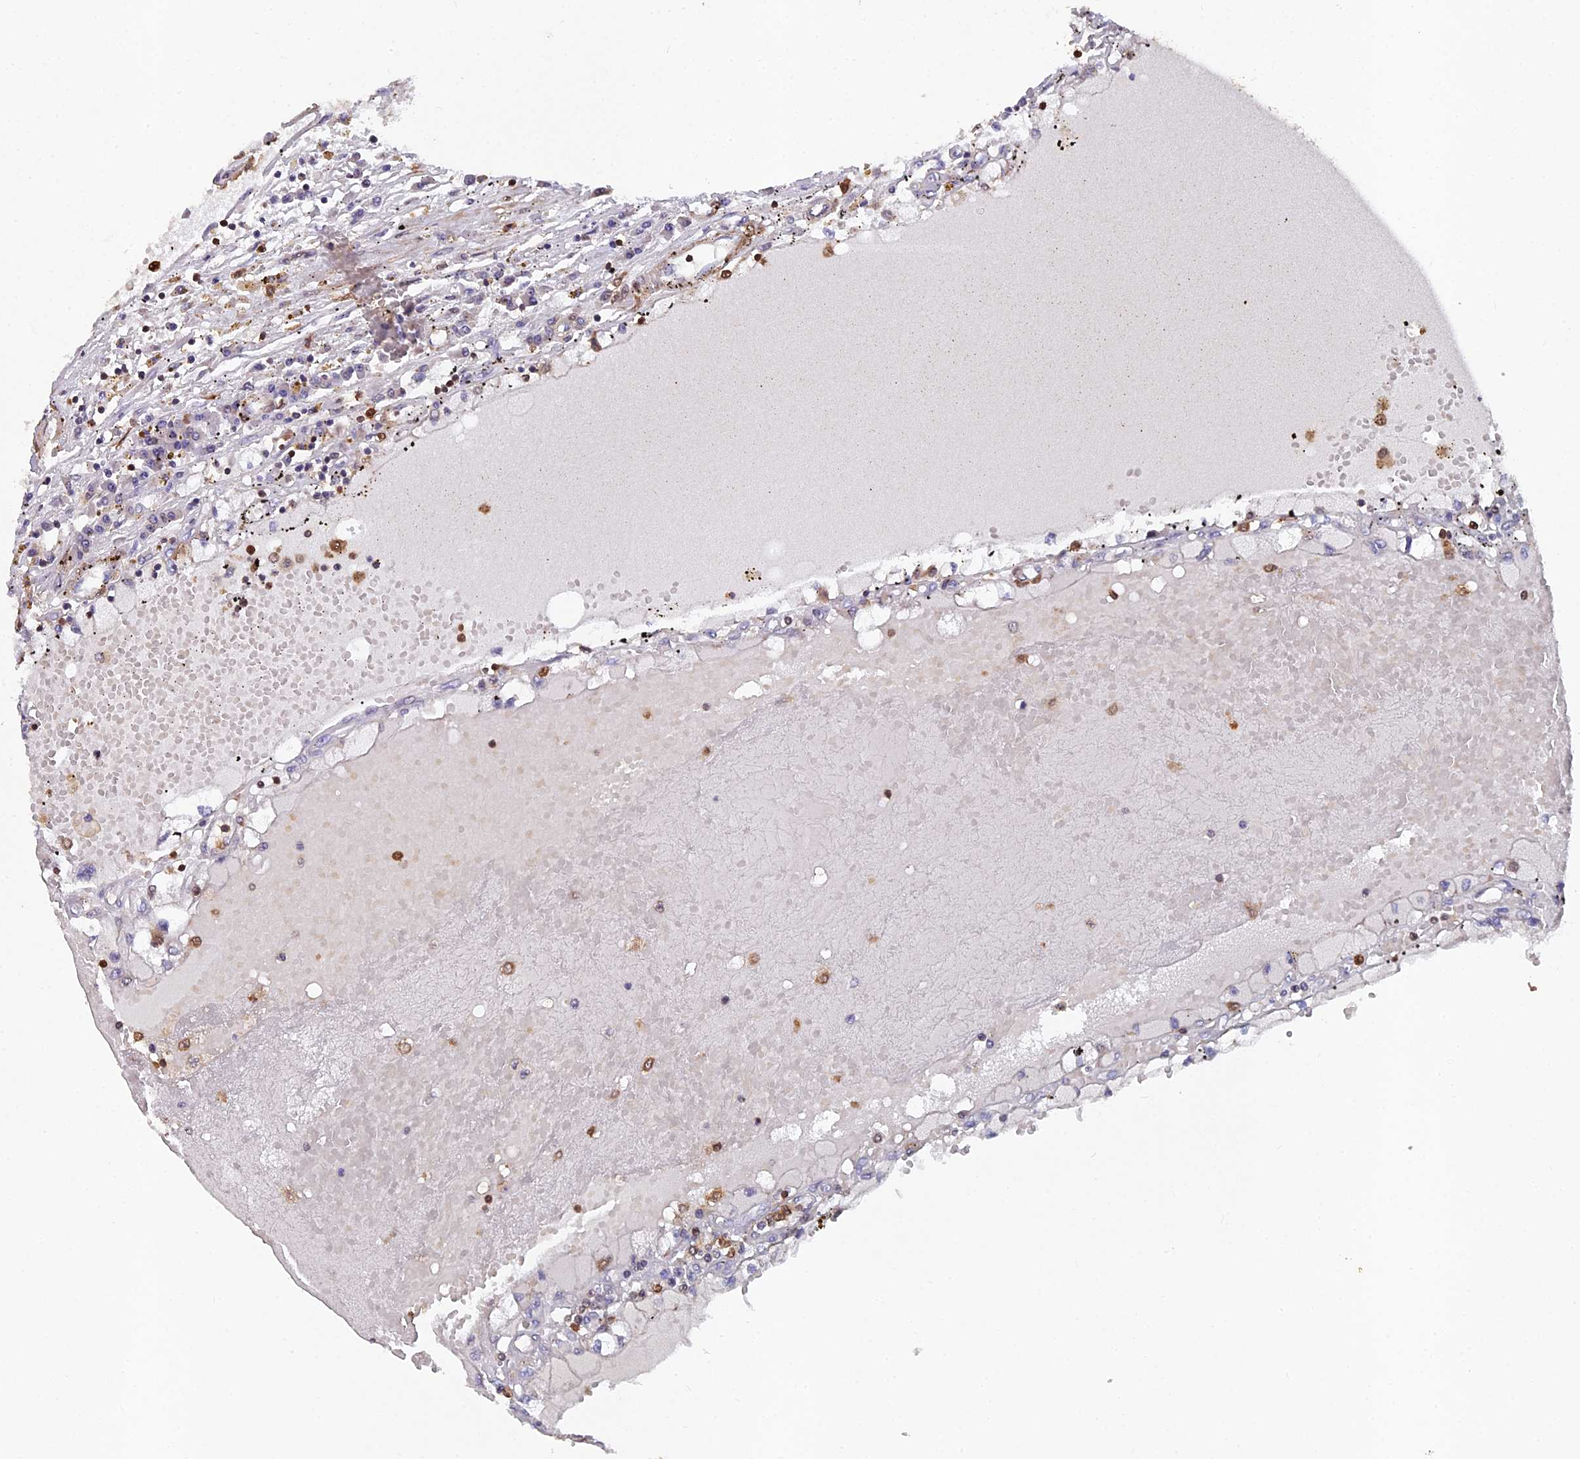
{"staining": {"intensity": "negative", "quantity": "none", "location": "none"}, "tissue": "renal cancer", "cell_type": "Tumor cells", "image_type": "cancer", "snomed": [{"axis": "morphology", "description": "Adenocarcinoma, NOS"}, {"axis": "topography", "description": "Kidney"}], "caption": "This is a histopathology image of immunohistochemistry staining of renal cancer (adenocarcinoma), which shows no positivity in tumor cells.", "gene": "GALK2", "patient": {"sex": "male", "age": 56}}